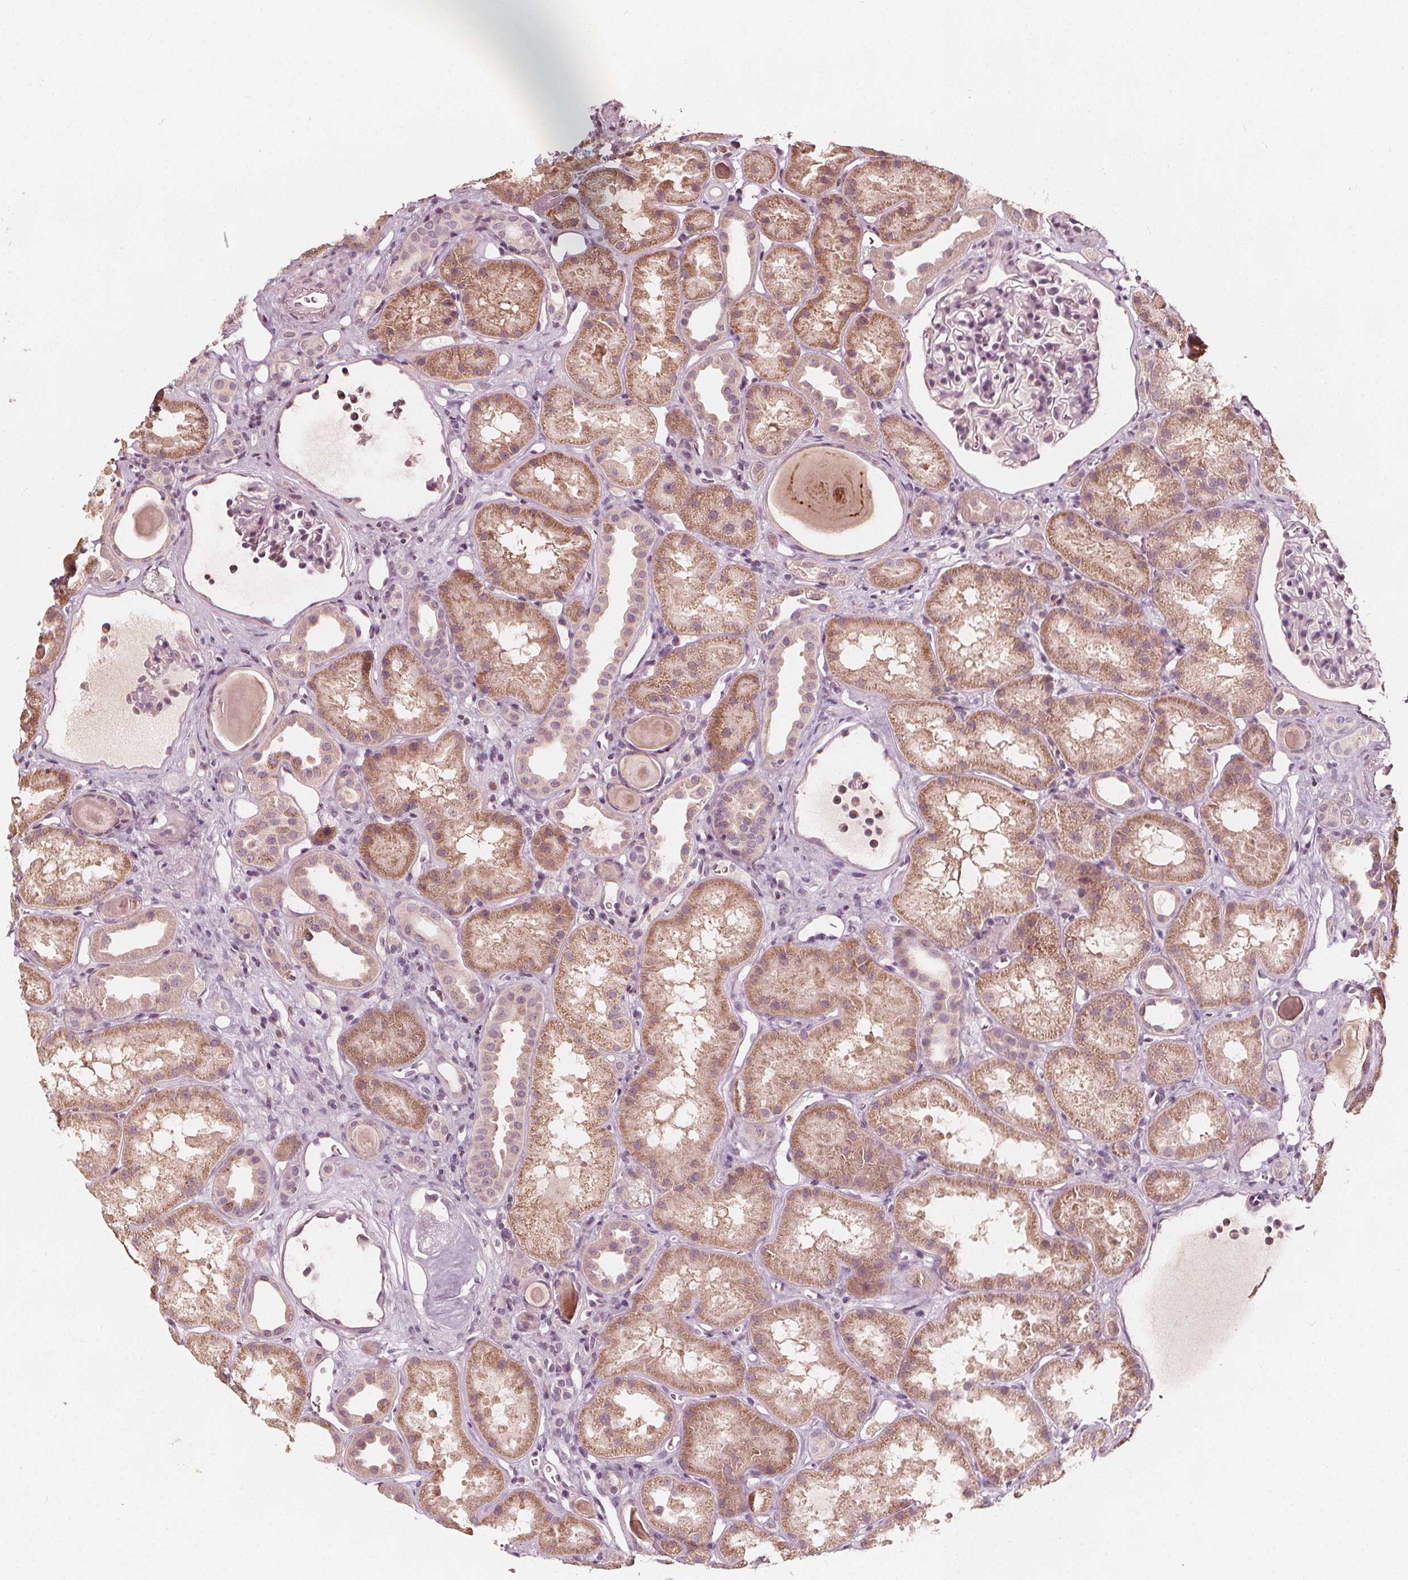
{"staining": {"intensity": "negative", "quantity": "none", "location": "none"}, "tissue": "kidney", "cell_type": "Cells in glomeruli", "image_type": "normal", "snomed": [{"axis": "morphology", "description": "Normal tissue, NOS"}, {"axis": "topography", "description": "Kidney"}], "caption": "Immunohistochemistry (IHC) of normal kidney demonstrates no staining in cells in glomeruli. (DAB immunohistochemistry (IHC) visualized using brightfield microscopy, high magnification).", "gene": "NPC1L1", "patient": {"sex": "male", "age": 61}}